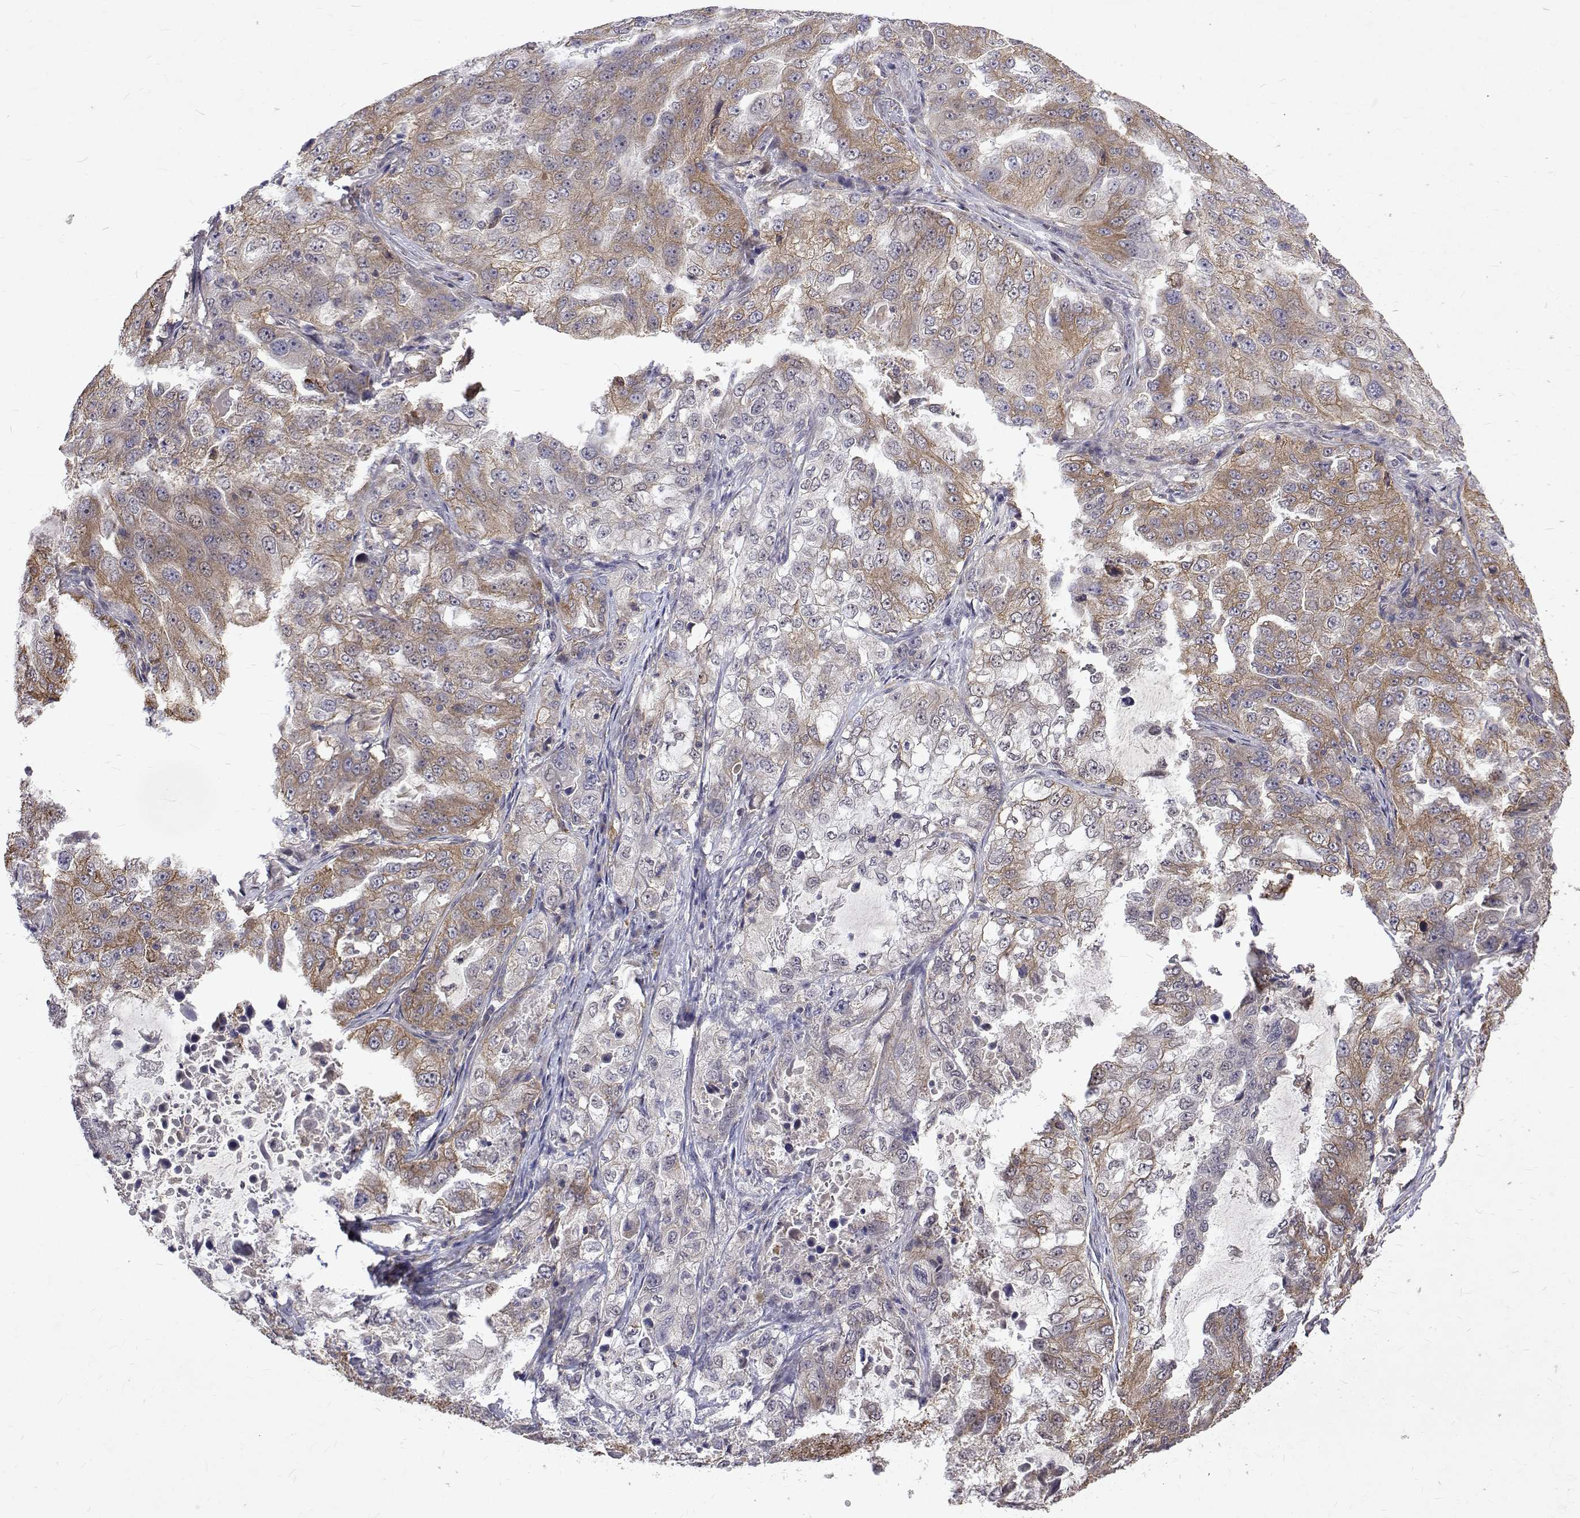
{"staining": {"intensity": "moderate", "quantity": ">75%", "location": "cytoplasmic/membranous"}, "tissue": "lung cancer", "cell_type": "Tumor cells", "image_type": "cancer", "snomed": [{"axis": "morphology", "description": "Adenocarcinoma, NOS"}, {"axis": "topography", "description": "Lung"}], "caption": "Adenocarcinoma (lung) tissue demonstrates moderate cytoplasmic/membranous staining in about >75% of tumor cells, visualized by immunohistochemistry.", "gene": "ALKBH8", "patient": {"sex": "female", "age": 61}}